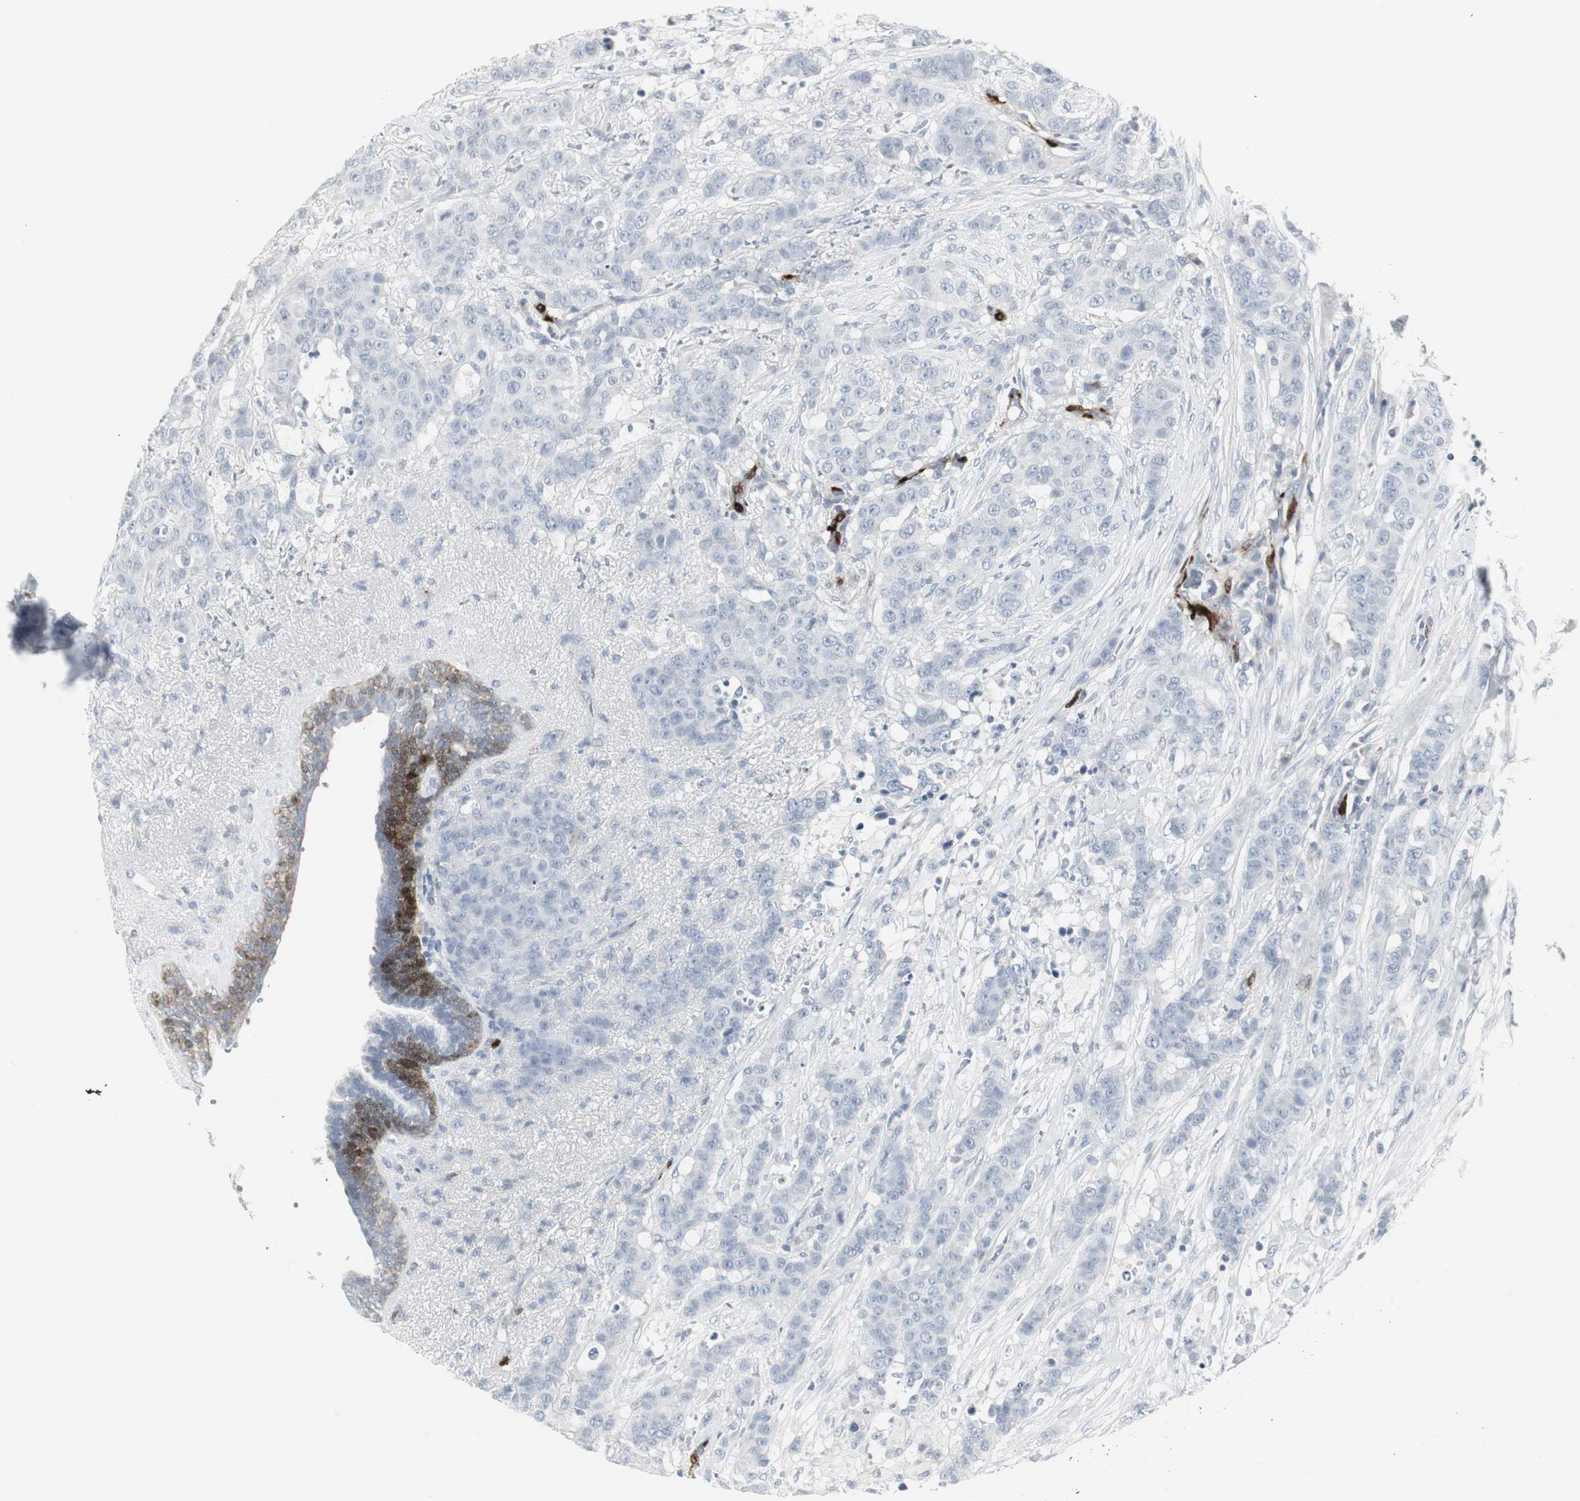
{"staining": {"intensity": "negative", "quantity": "none", "location": "none"}, "tissue": "breast cancer", "cell_type": "Tumor cells", "image_type": "cancer", "snomed": [{"axis": "morphology", "description": "Duct carcinoma"}, {"axis": "topography", "description": "Breast"}], "caption": "Immunohistochemistry (IHC) histopathology image of neoplastic tissue: human breast infiltrating ductal carcinoma stained with DAB reveals no significant protein positivity in tumor cells.", "gene": "PPP1R14A", "patient": {"sex": "female", "age": 40}}